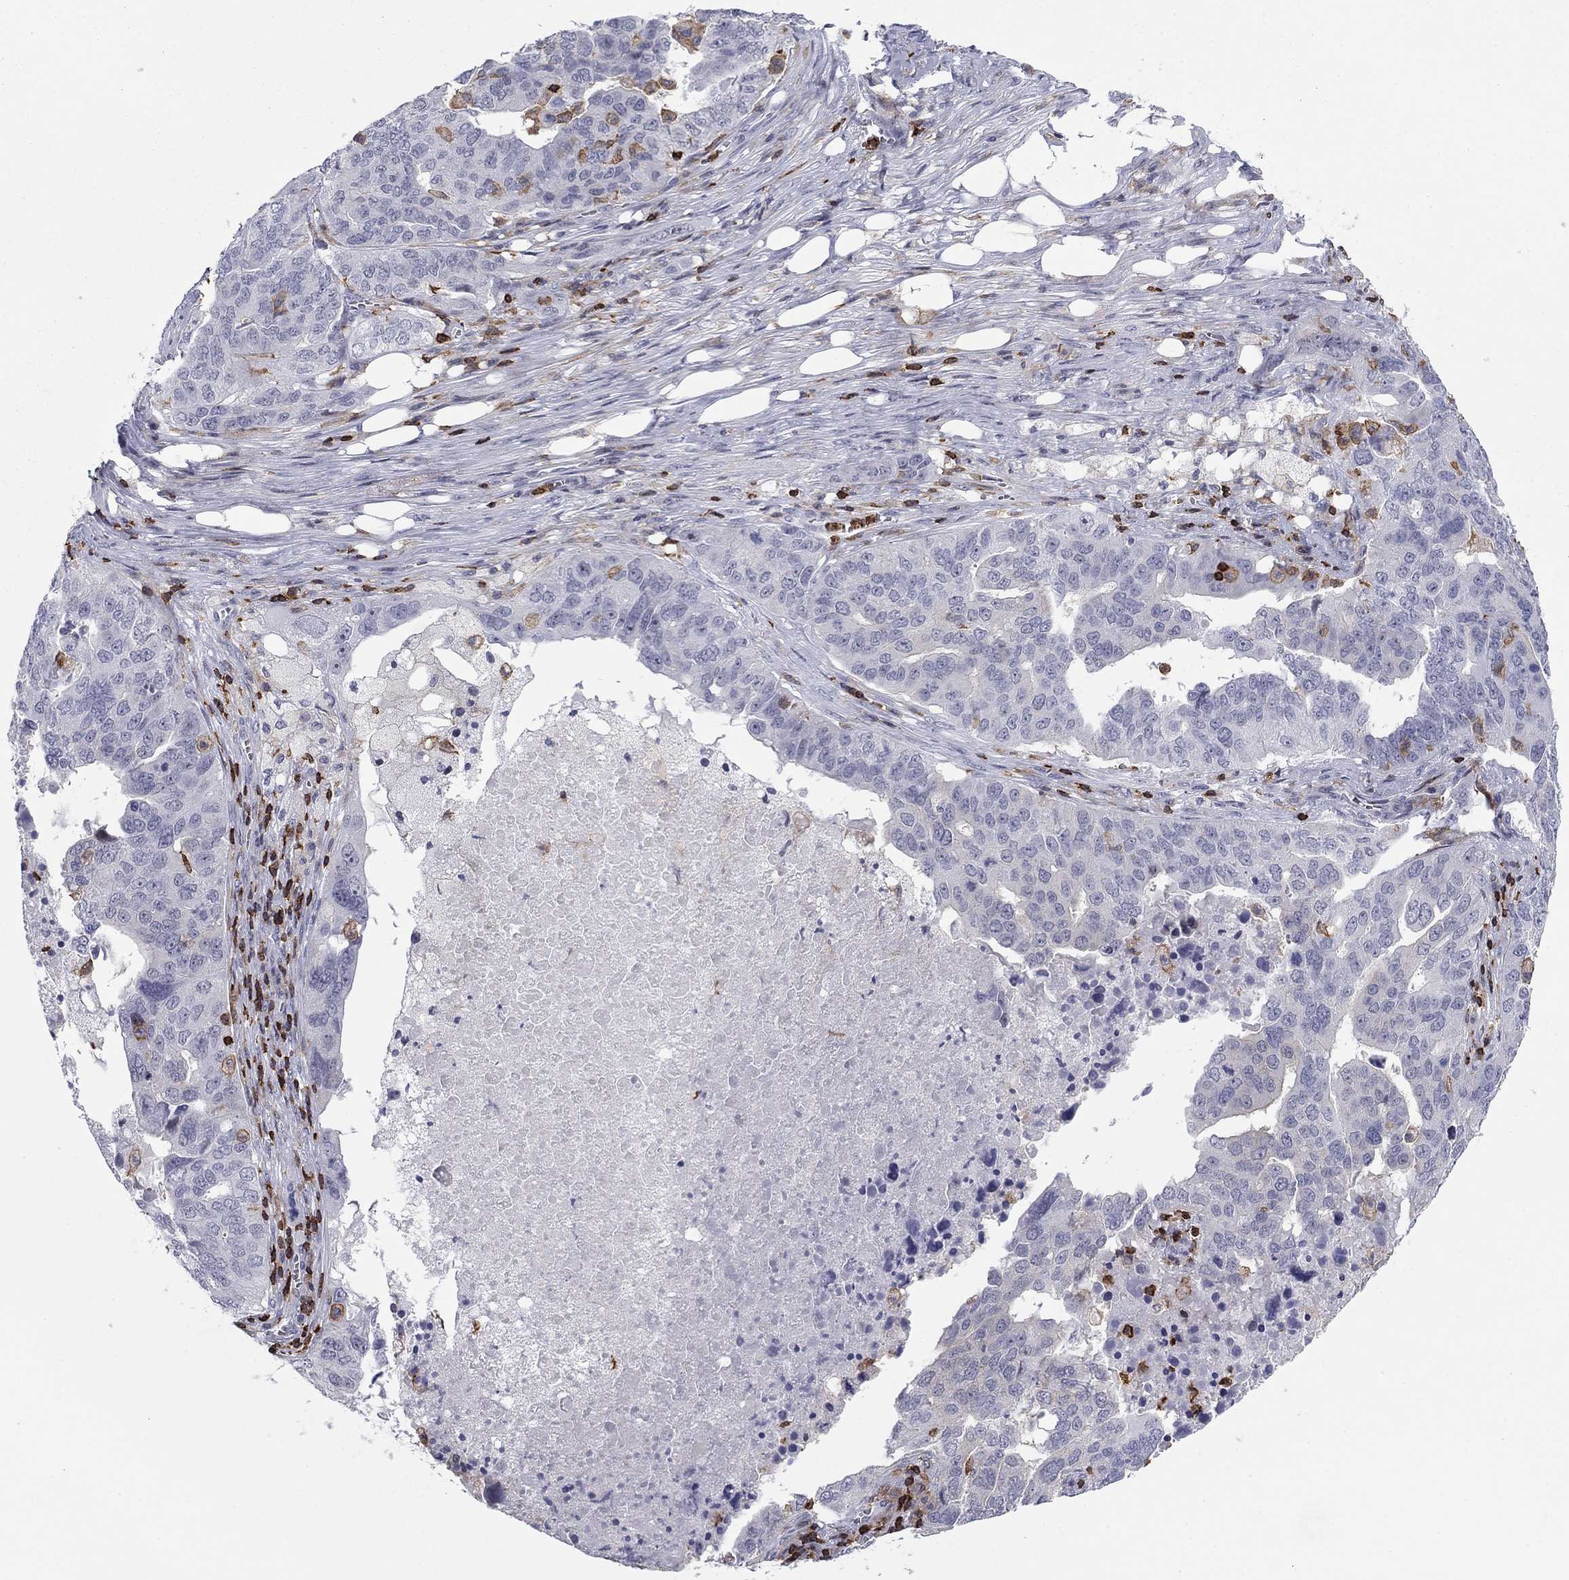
{"staining": {"intensity": "negative", "quantity": "none", "location": "none"}, "tissue": "ovarian cancer", "cell_type": "Tumor cells", "image_type": "cancer", "snomed": [{"axis": "morphology", "description": "Carcinoma, endometroid"}, {"axis": "topography", "description": "Soft tissue"}, {"axis": "topography", "description": "Ovary"}], "caption": "There is no significant staining in tumor cells of ovarian cancer (endometroid carcinoma). (DAB (3,3'-diaminobenzidine) immunohistochemistry (IHC) visualized using brightfield microscopy, high magnification).", "gene": "ARHGAP27", "patient": {"sex": "female", "age": 52}}